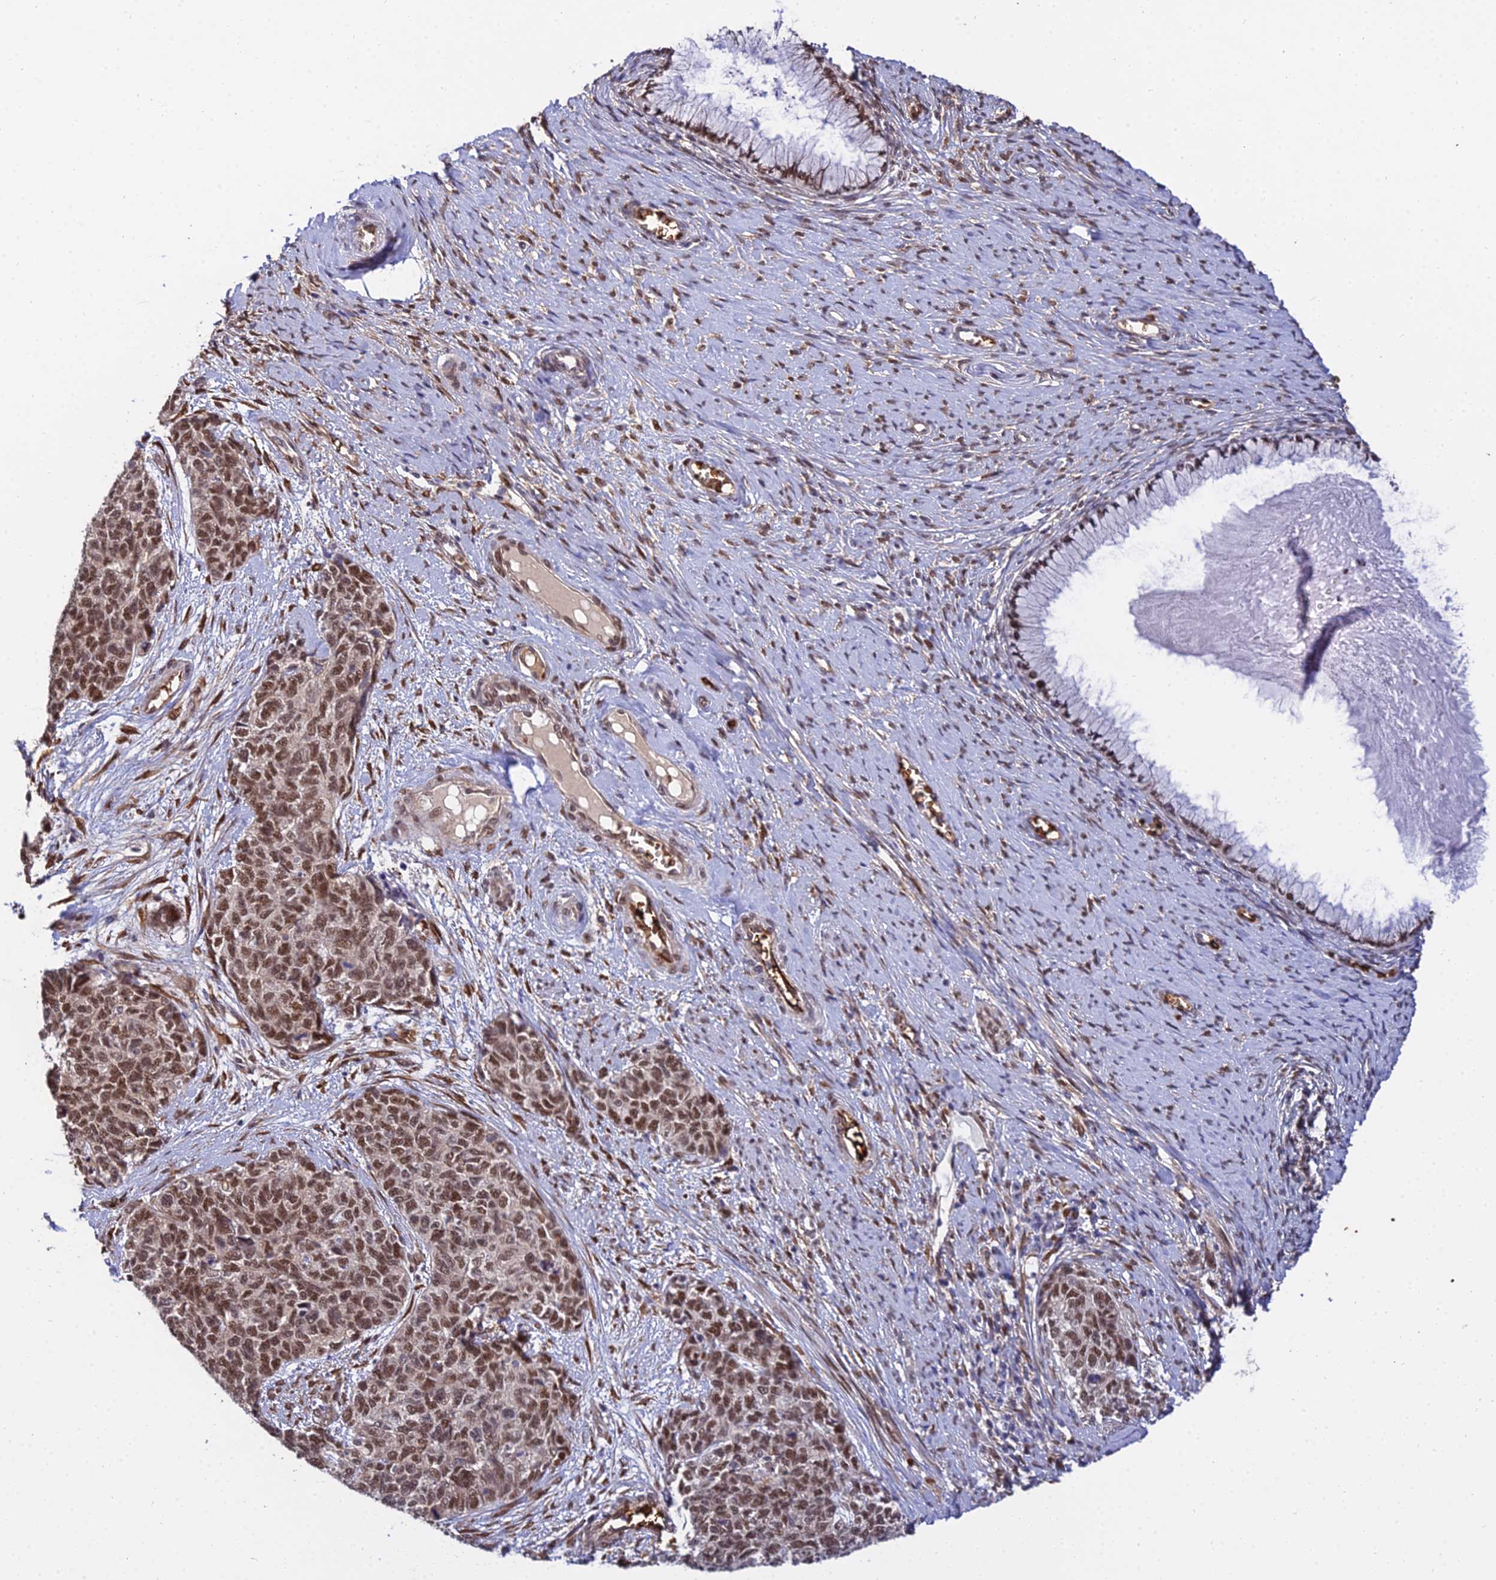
{"staining": {"intensity": "moderate", "quantity": ">75%", "location": "nuclear"}, "tissue": "cervical cancer", "cell_type": "Tumor cells", "image_type": "cancer", "snomed": [{"axis": "morphology", "description": "Squamous cell carcinoma, NOS"}, {"axis": "topography", "description": "Cervix"}], "caption": "Immunohistochemistry (IHC) of human cervical cancer (squamous cell carcinoma) reveals medium levels of moderate nuclear positivity in about >75% of tumor cells. (brown staining indicates protein expression, while blue staining denotes nuclei).", "gene": "BCL9", "patient": {"sex": "female", "age": 63}}